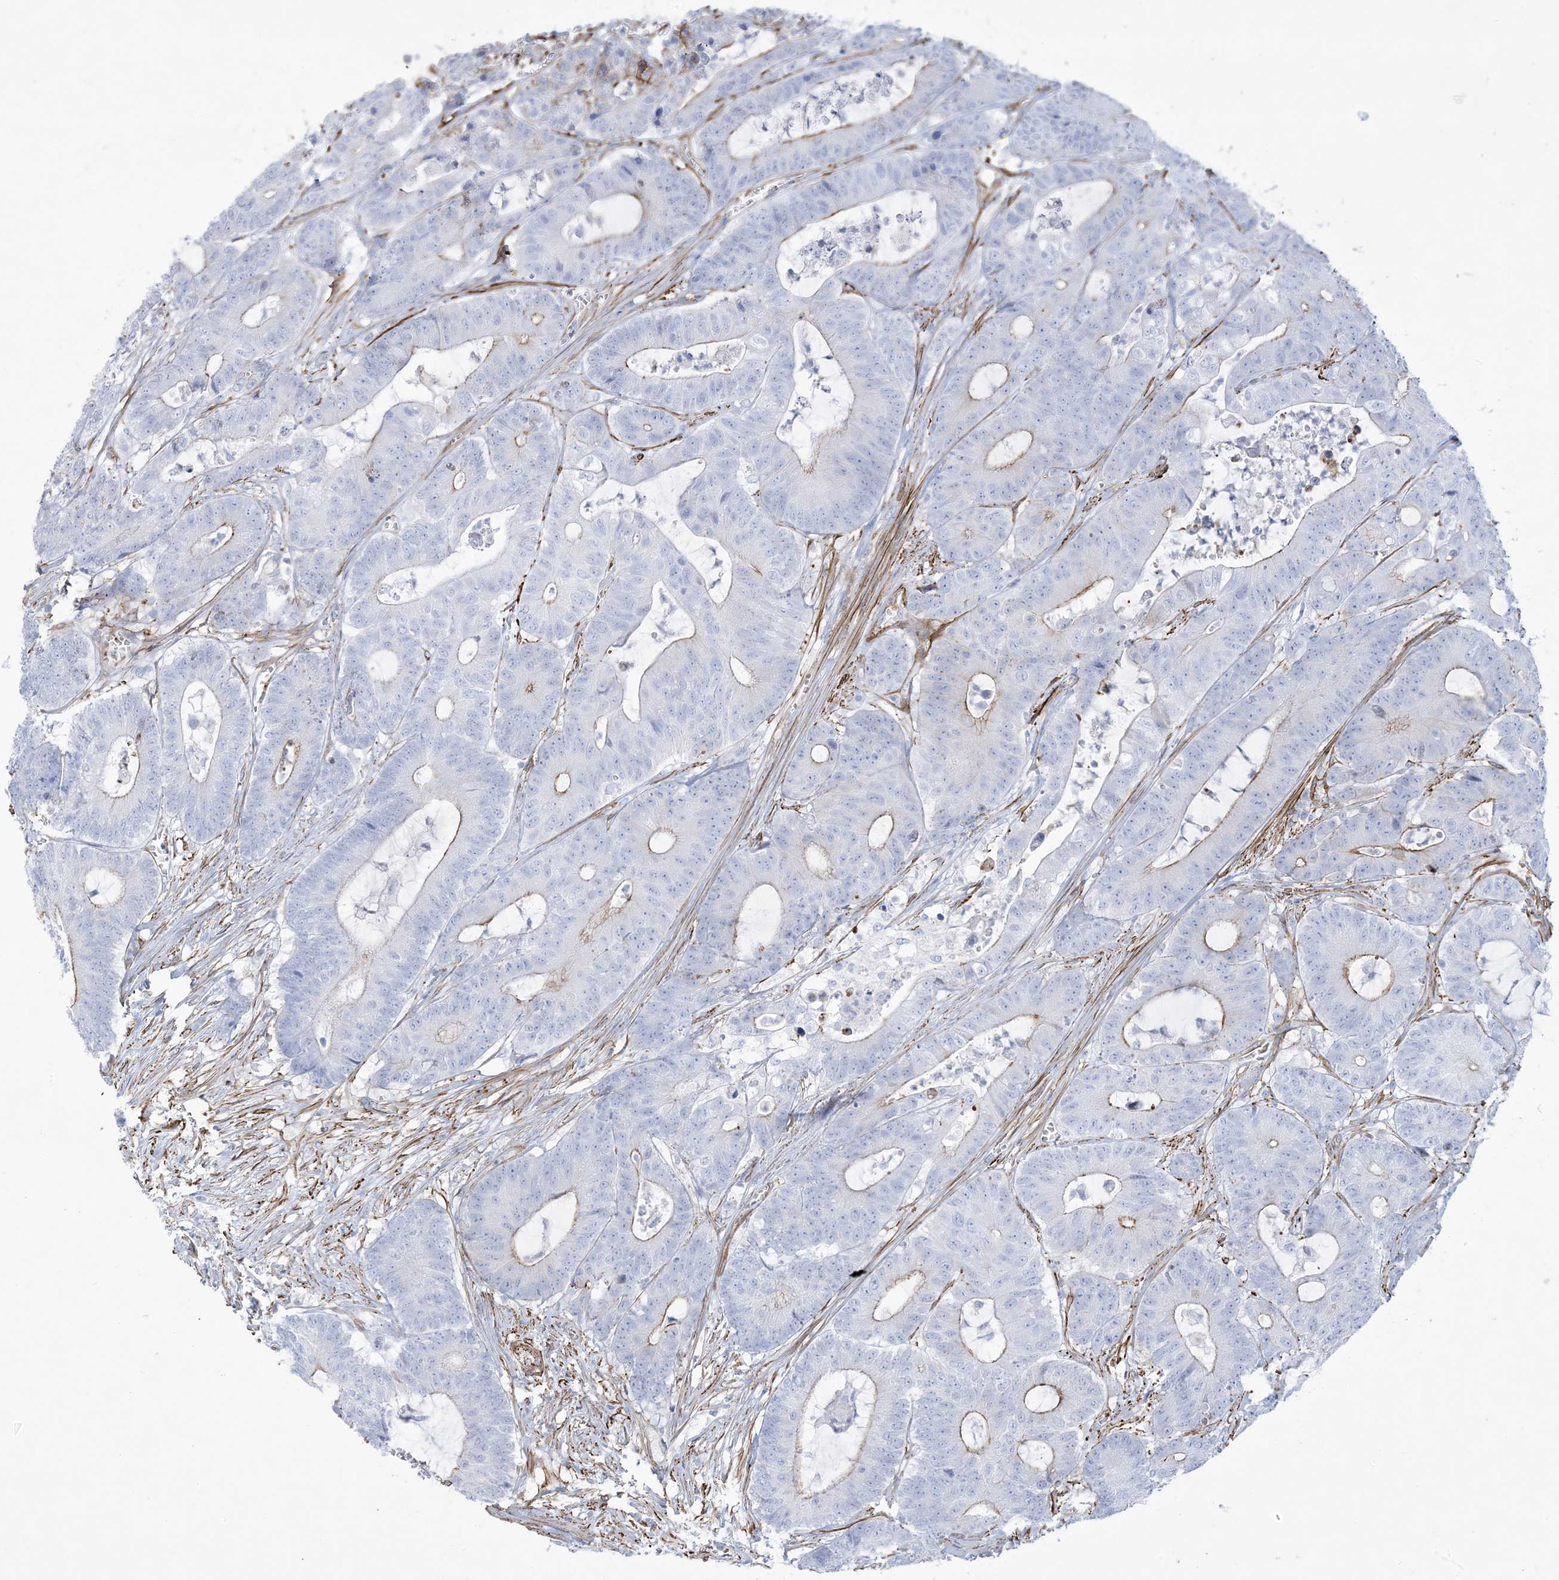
{"staining": {"intensity": "weak", "quantity": "<25%", "location": "cytoplasmic/membranous"}, "tissue": "colorectal cancer", "cell_type": "Tumor cells", "image_type": "cancer", "snomed": [{"axis": "morphology", "description": "Adenocarcinoma, NOS"}, {"axis": "topography", "description": "Colon"}], "caption": "DAB immunohistochemical staining of human adenocarcinoma (colorectal) demonstrates no significant staining in tumor cells.", "gene": "B3GNT7", "patient": {"sex": "female", "age": 84}}